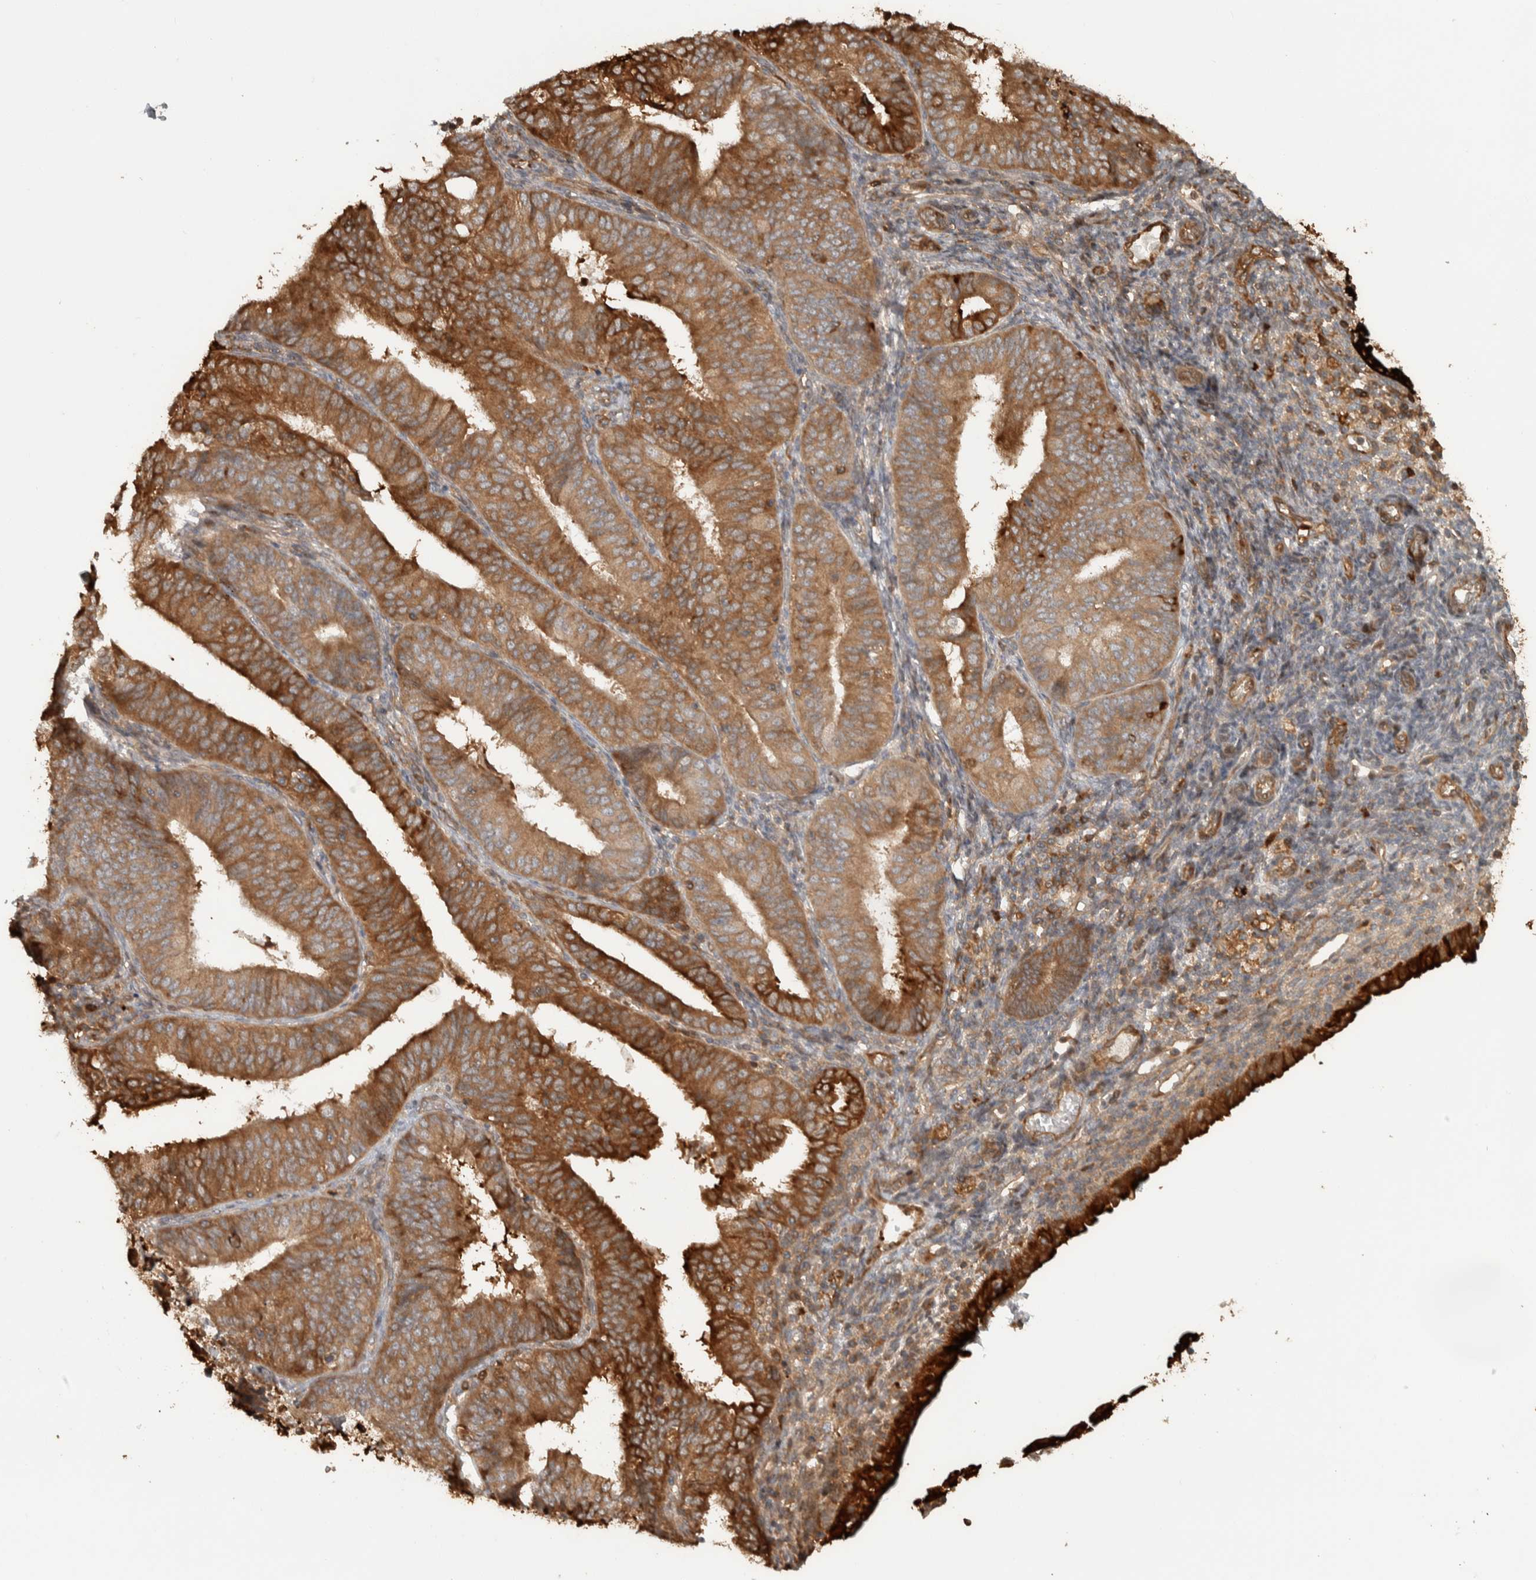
{"staining": {"intensity": "strong", "quantity": ">75%", "location": "cytoplasmic/membranous"}, "tissue": "endometrial cancer", "cell_type": "Tumor cells", "image_type": "cancer", "snomed": [{"axis": "morphology", "description": "Adenocarcinoma, NOS"}, {"axis": "topography", "description": "Endometrium"}], "caption": "Immunohistochemical staining of human endometrial adenocarcinoma reveals strong cytoplasmic/membranous protein staining in about >75% of tumor cells.", "gene": "CNTROB", "patient": {"sex": "female", "age": 58}}